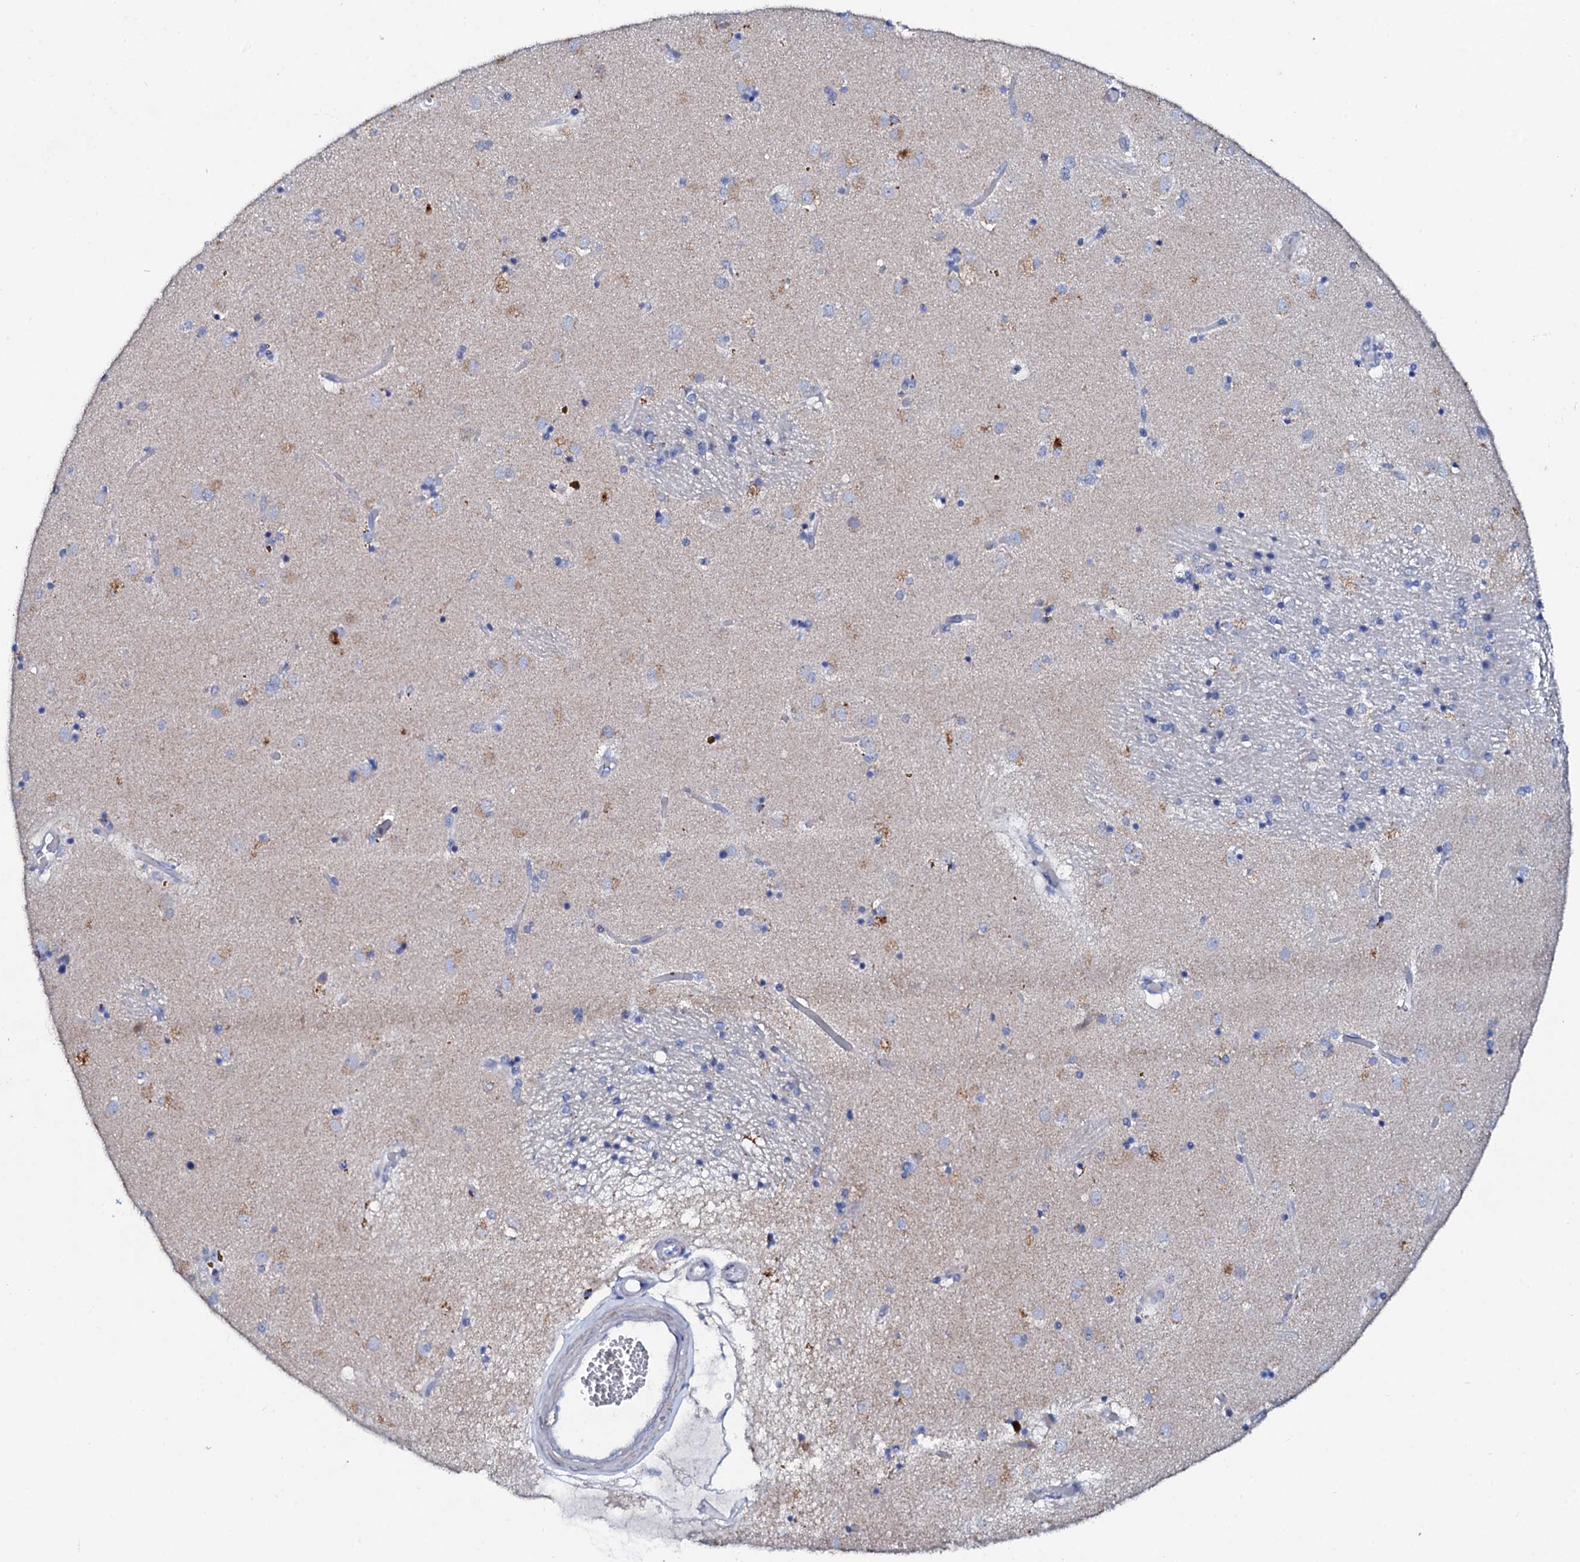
{"staining": {"intensity": "negative", "quantity": "none", "location": "none"}, "tissue": "caudate", "cell_type": "Glial cells", "image_type": "normal", "snomed": [{"axis": "morphology", "description": "Normal tissue, NOS"}, {"axis": "topography", "description": "Lateral ventricle wall"}], "caption": "Caudate stained for a protein using immunohistochemistry demonstrates no staining glial cells.", "gene": "GLB1L3", "patient": {"sex": "male", "age": 70}}